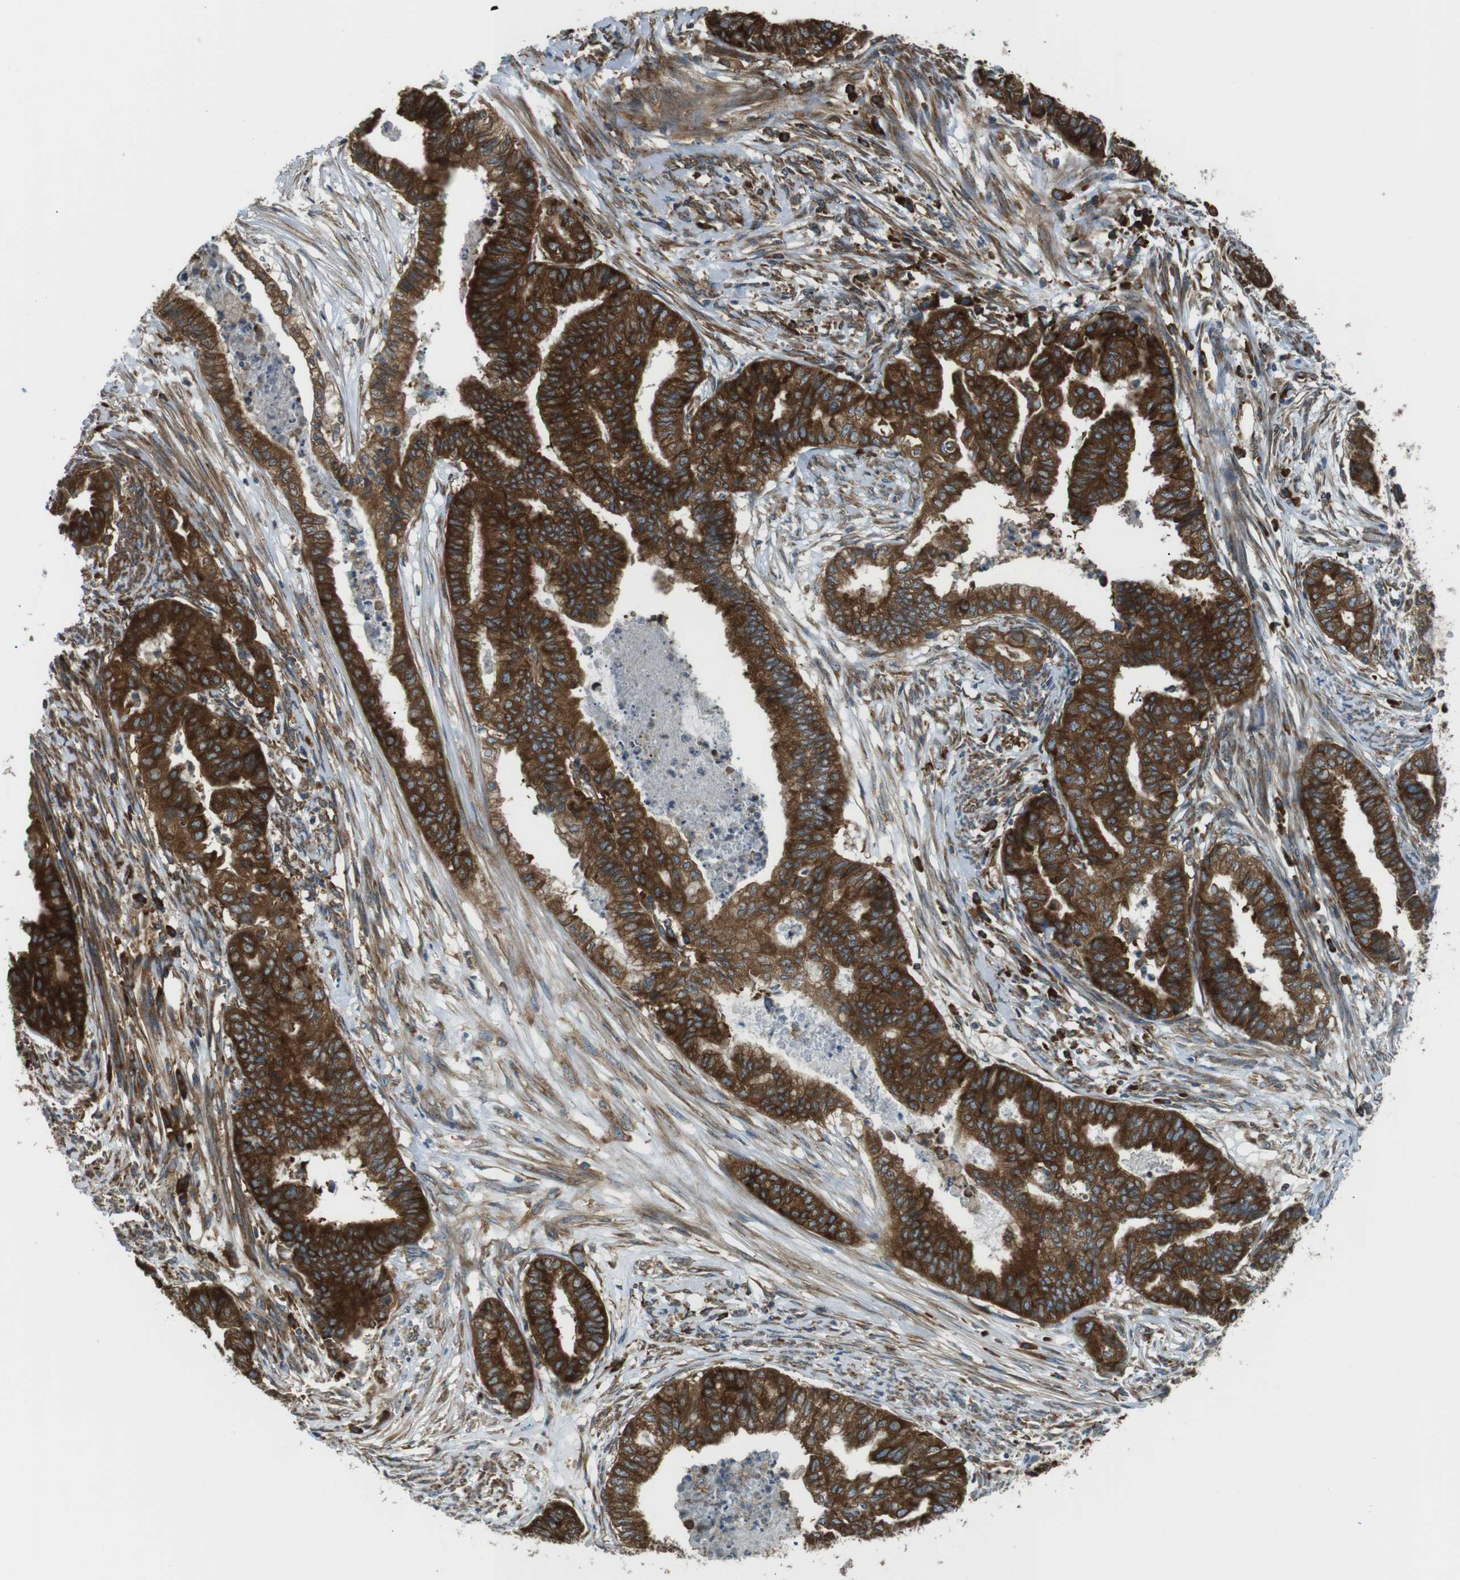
{"staining": {"intensity": "strong", "quantity": ">75%", "location": "cytoplasmic/membranous"}, "tissue": "endometrial cancer", "cell_type": "Tumor cells", "image_type": "cancer", "snomed": [{"axis": "morphology", "description": "Adenocarcinoma, NOS"}, {"axis": "topography", "description": "Endometrium"}], "caption": "Immunohistochemistry (IHC) staining of endometrial cancer, which shows high levels of strong cytoplasmic/membranous staining in about >75% of tumor cells indicating strong cytoplasmic/membranous protein positivity. The staining was performed using DAB (brown) for protein detection and nuclei were counterstained in hematoxylin (blue).", "gene": "TSC1", "patient": {"sex": "female", "age": 79}}